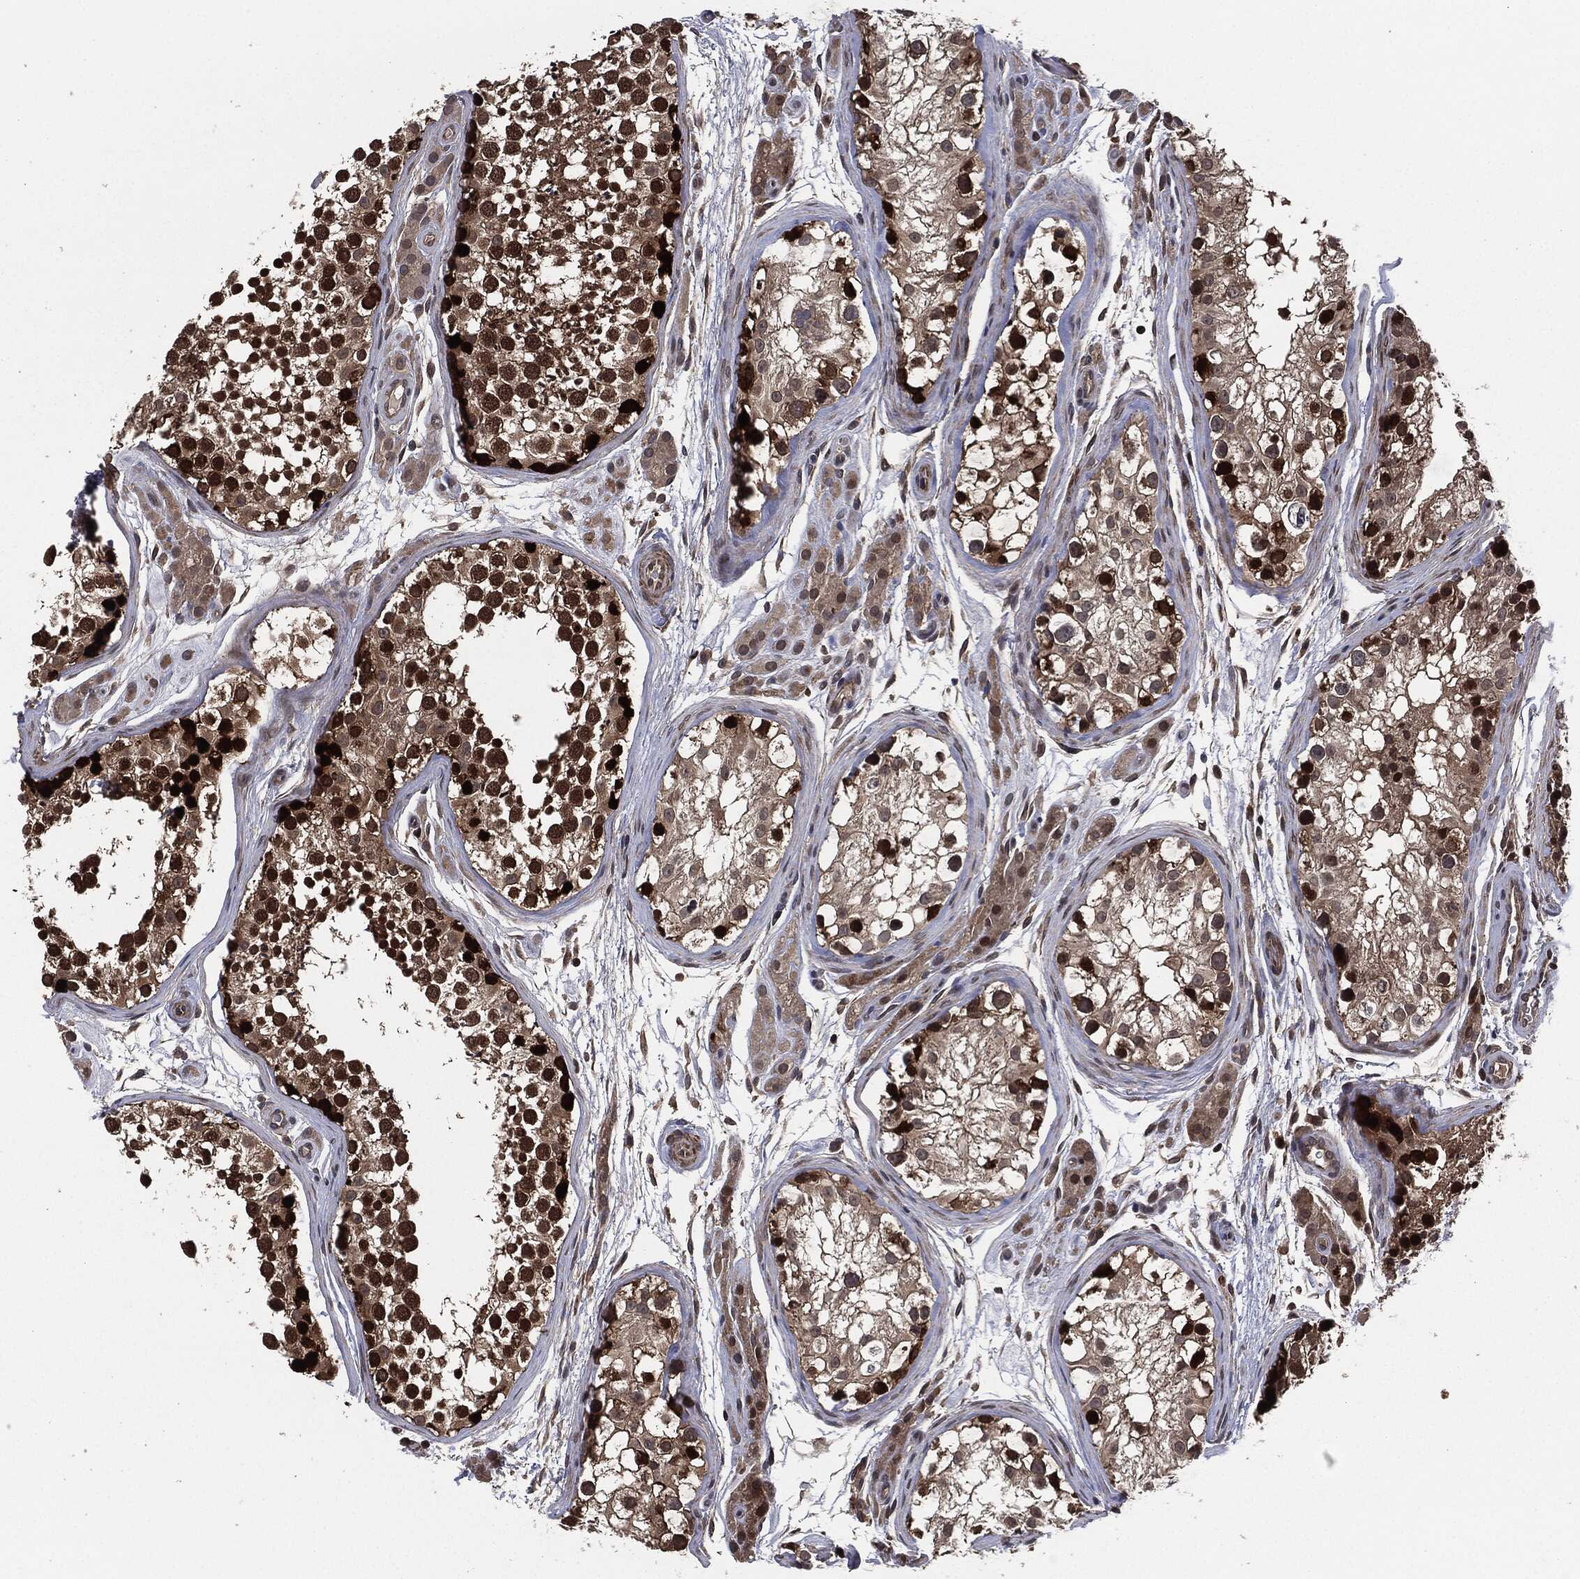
{"staining": {"intensity": "moderate", "quantity": ">75%", "location": "cytoplasmic/membranous,nuclear"}, "tissue": "testis", "cell_type": "Cells in seminiferous ducts", "image_type": "normal", "snomed": [{"axis": "morphology", "description": "Normal tissue, NOS"}, {"axis": "topography", "description": "Testis"}], "caption": "Moderate cytoplasmic/membranous,nuclear protein expression is present in about >75% of cells in seminiferous ducts in testis. Immunohistochemistry (ihc) stains the protein in brown and the nuclei are stained blue.", "gene": "UBR1", "patient": {"sex": "male", "age": 31}}